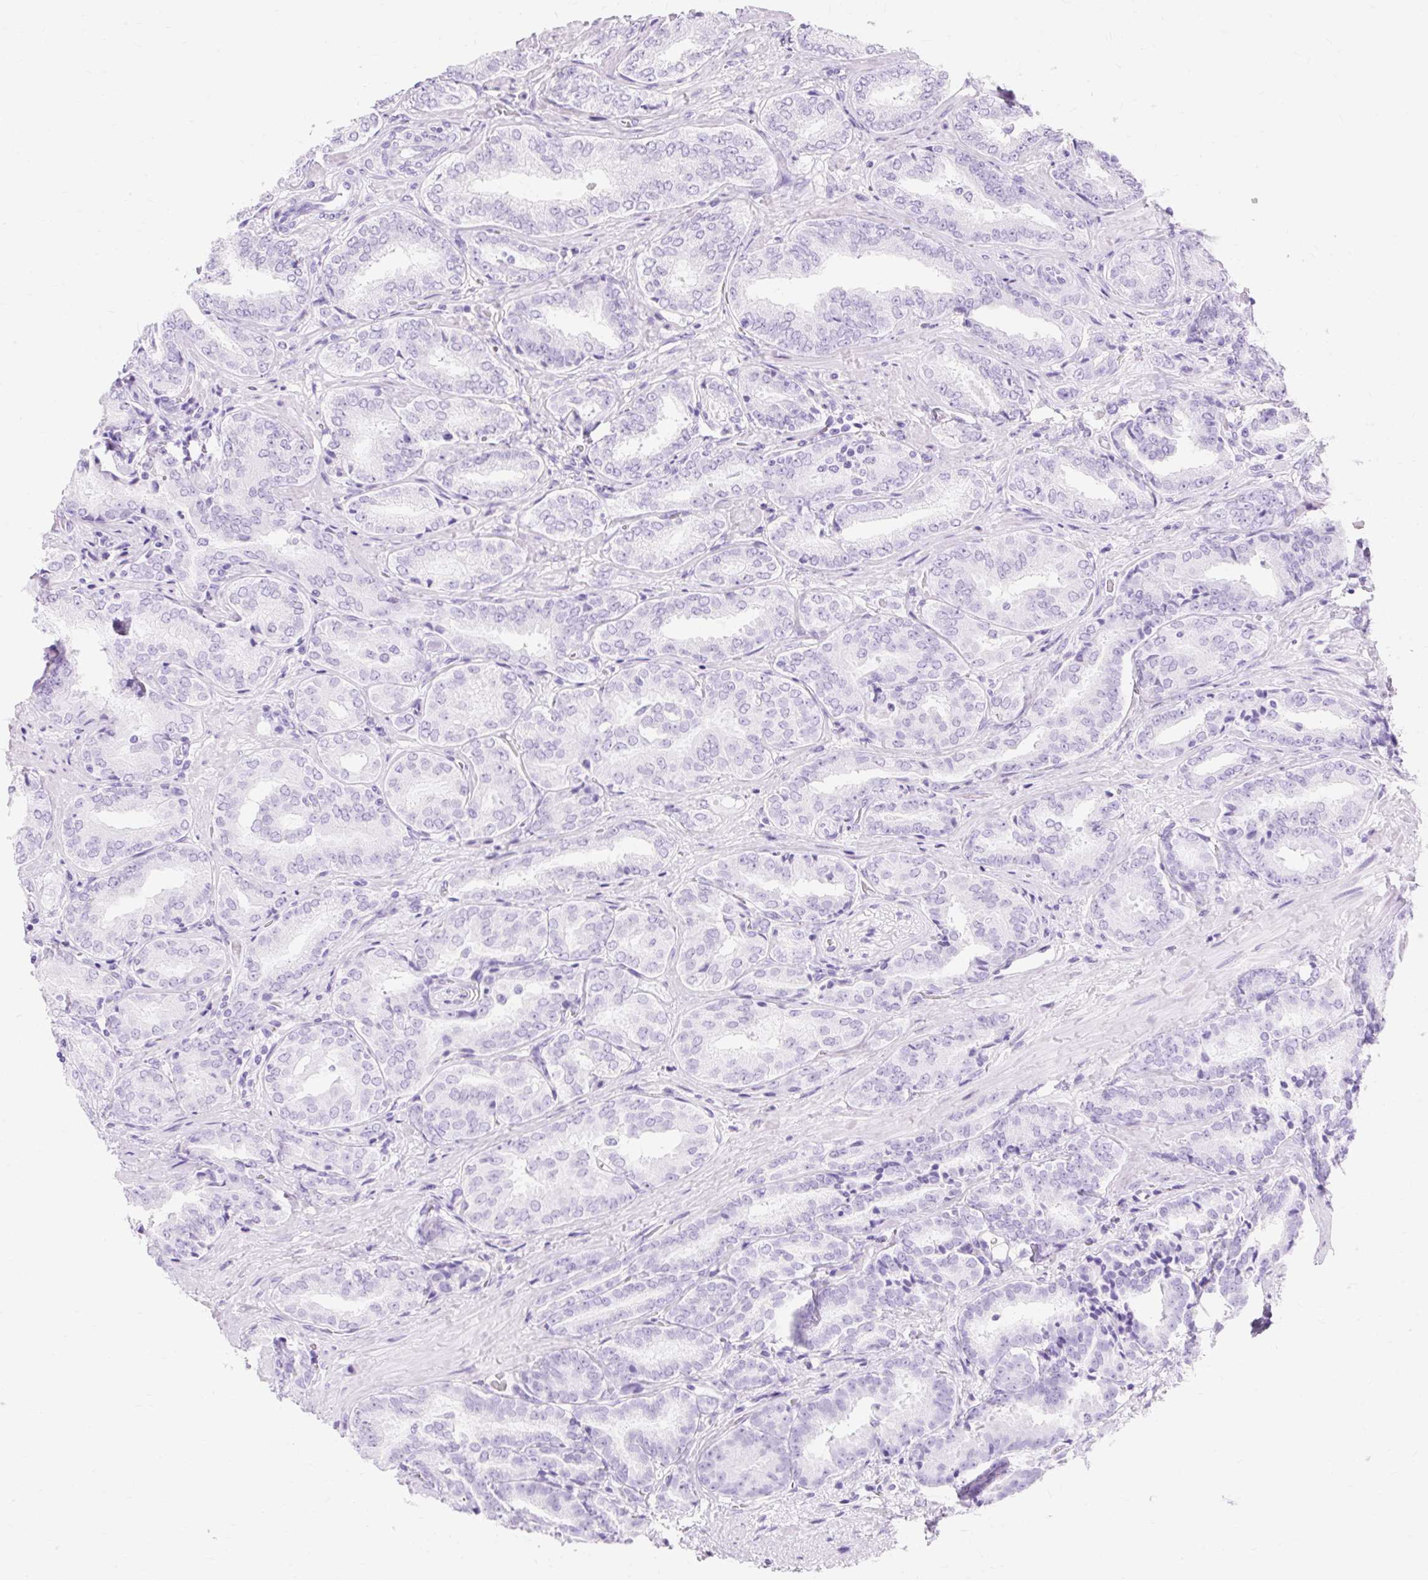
{"staining": {"intensity": "negative", "quantity": "none", "location": "none"}, "tissue": "prostate cancer", "cell_type": "Tumor cells", "image_type": "cancer", "snomed": [{"axis": "morphology", "description": "Adenocarcinoma, High grade"}, {"axis": "topography", "description": "Prostate"}], "caption": "Immunohistochemical staining of prostate high-grade adenocarcinoma exhibits no significant staining in tumor cells.", "gene": "MBP", "patient": {"sex": "male", "age": 72}}